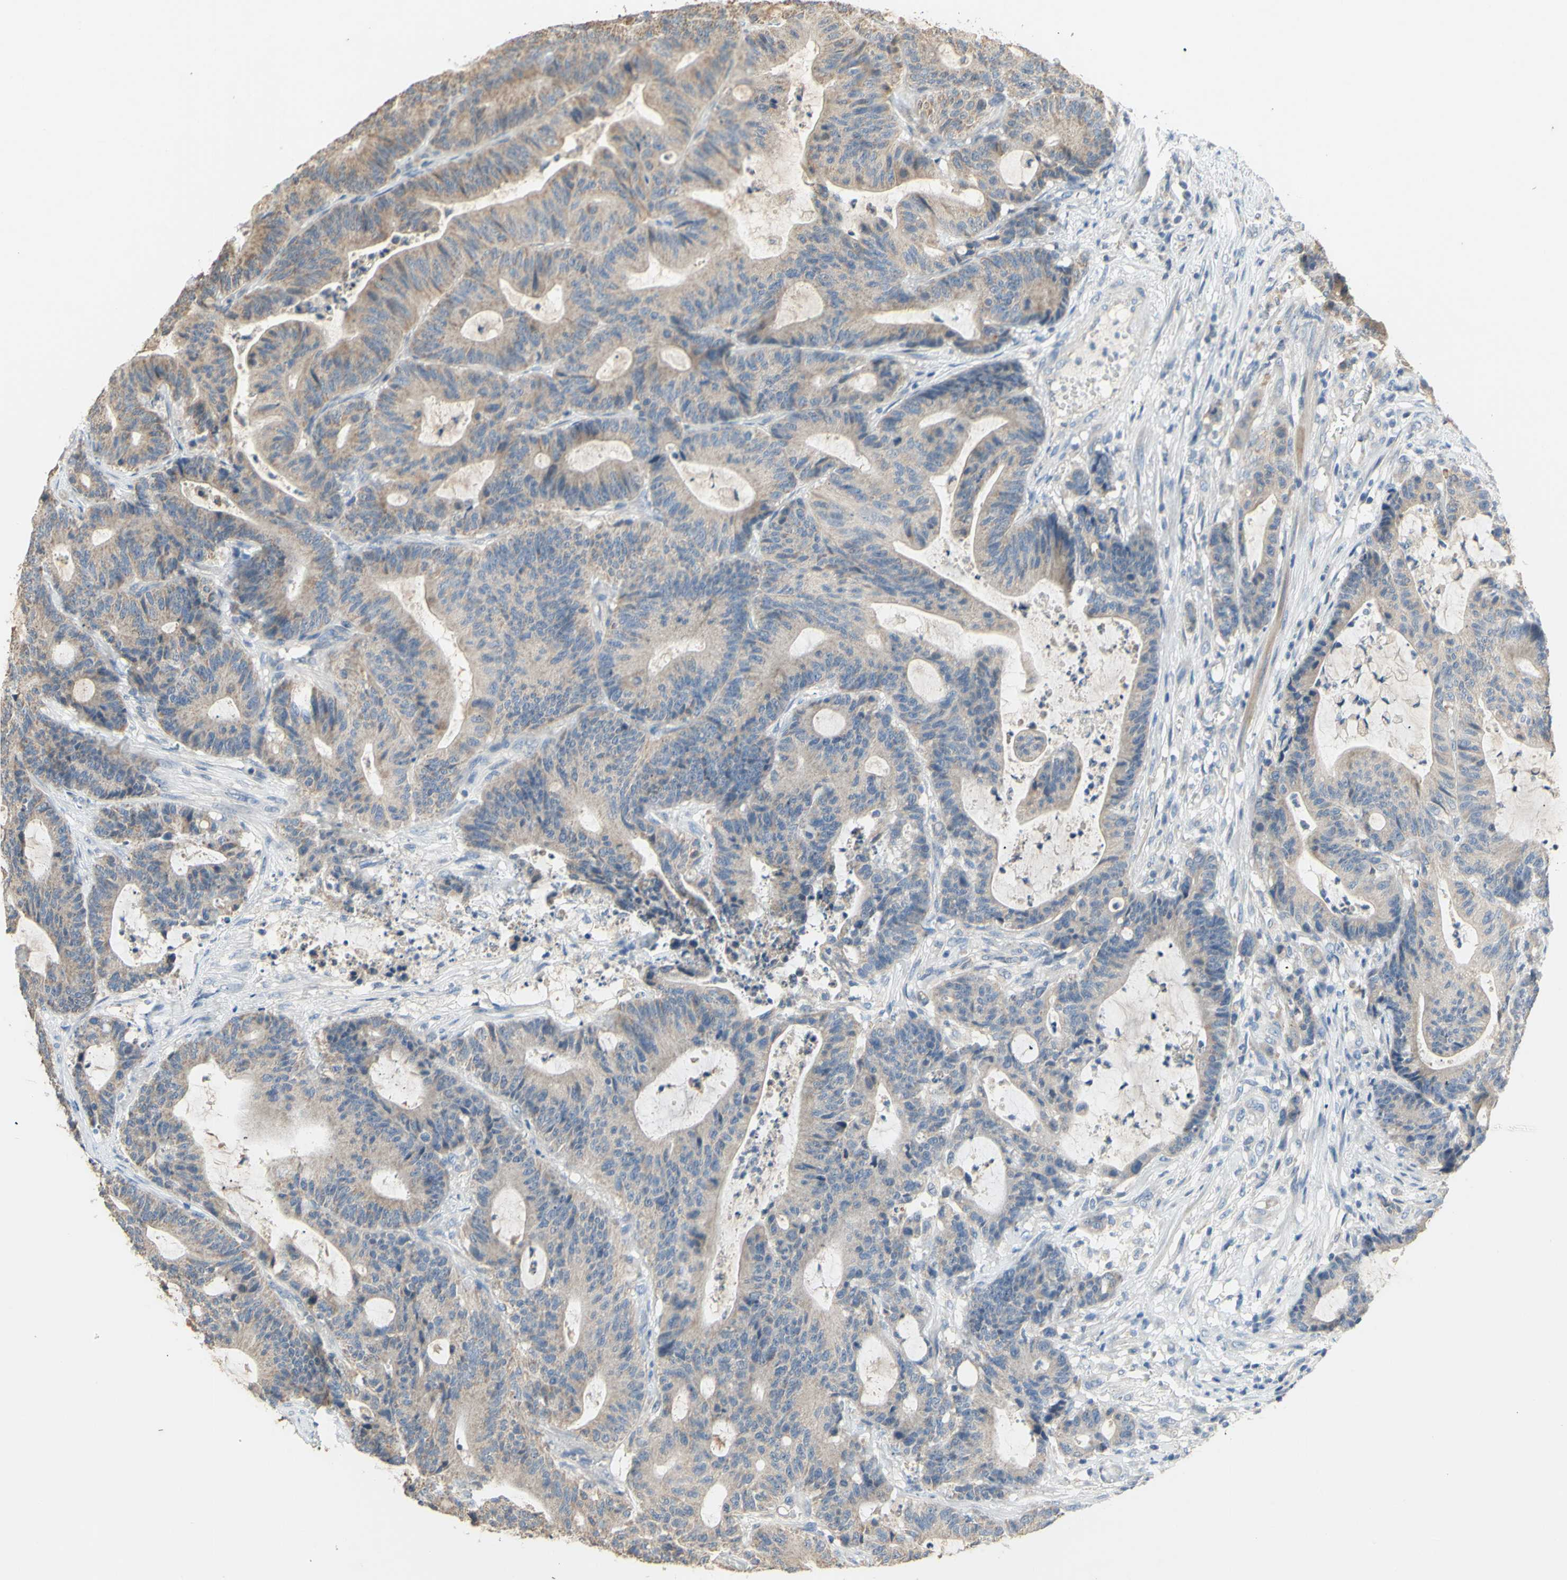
{"staining": {"intensity": "moderate", "quantity": "25%-75%", "location": "cytoplasmic/membranous"}, "tissue": "colorectal cancer", "cell_type": "Tumor cells", "image_type": "cancer", "snomed": [{"axis": "morphology", "description": "Adenocarcinoma, NOS"}, {"axis": "topography", "description": "Colon"}], "caption": "Protein expression analysis of human colorectal cancer (adenocarcinoma) reveals moderate cytoplasmic/membranous positivity in about 25%-75% of tumor cells. (Stains: DAB in brown, nuclei in blue, Microscopy: brightfield microscopy at high magnification).", "gene": "PTGIS", "patient": {"sex": "female", "age": 84}}